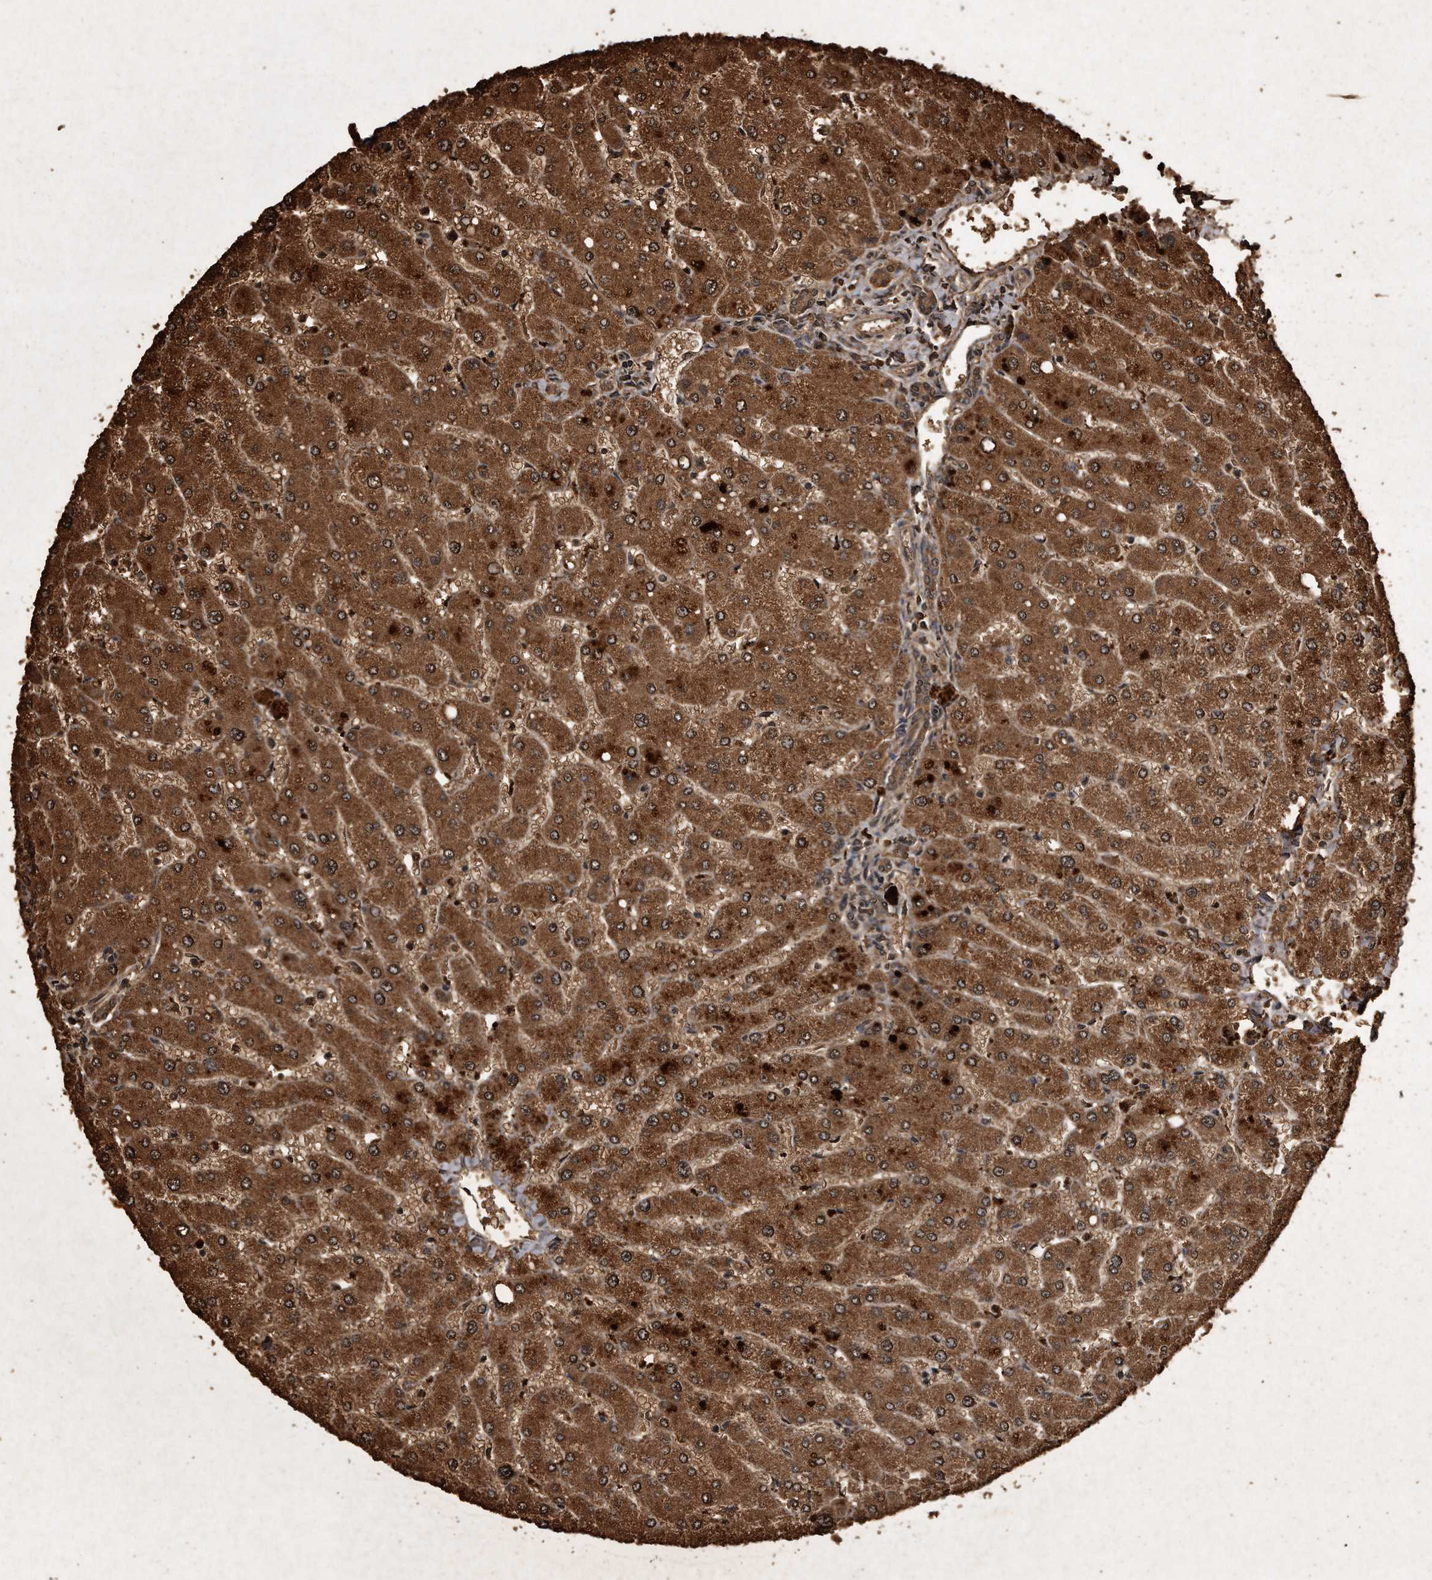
{"staining": {"intensity": "moderate", "quantity": ">75%", "location": "cytoplasmic/membranous"}, "tissue": "liver", "cell_type": "Cholangiocytes", "image_type": "normal", "snomed": [{"axis": "morphology", "description": "Normal tissue, NOS"}, {"axis": "topography", "description": "Liver"}], "caption": "This photomicrograph shows immunohistochemistry (IHC) staining of benign human liver, with medium moderate cytoplasmic/membranous positivity in about >75% of cholangiocytes.", "gene": "CFLAR", "patient": {"sex": "male", "age": 55}}